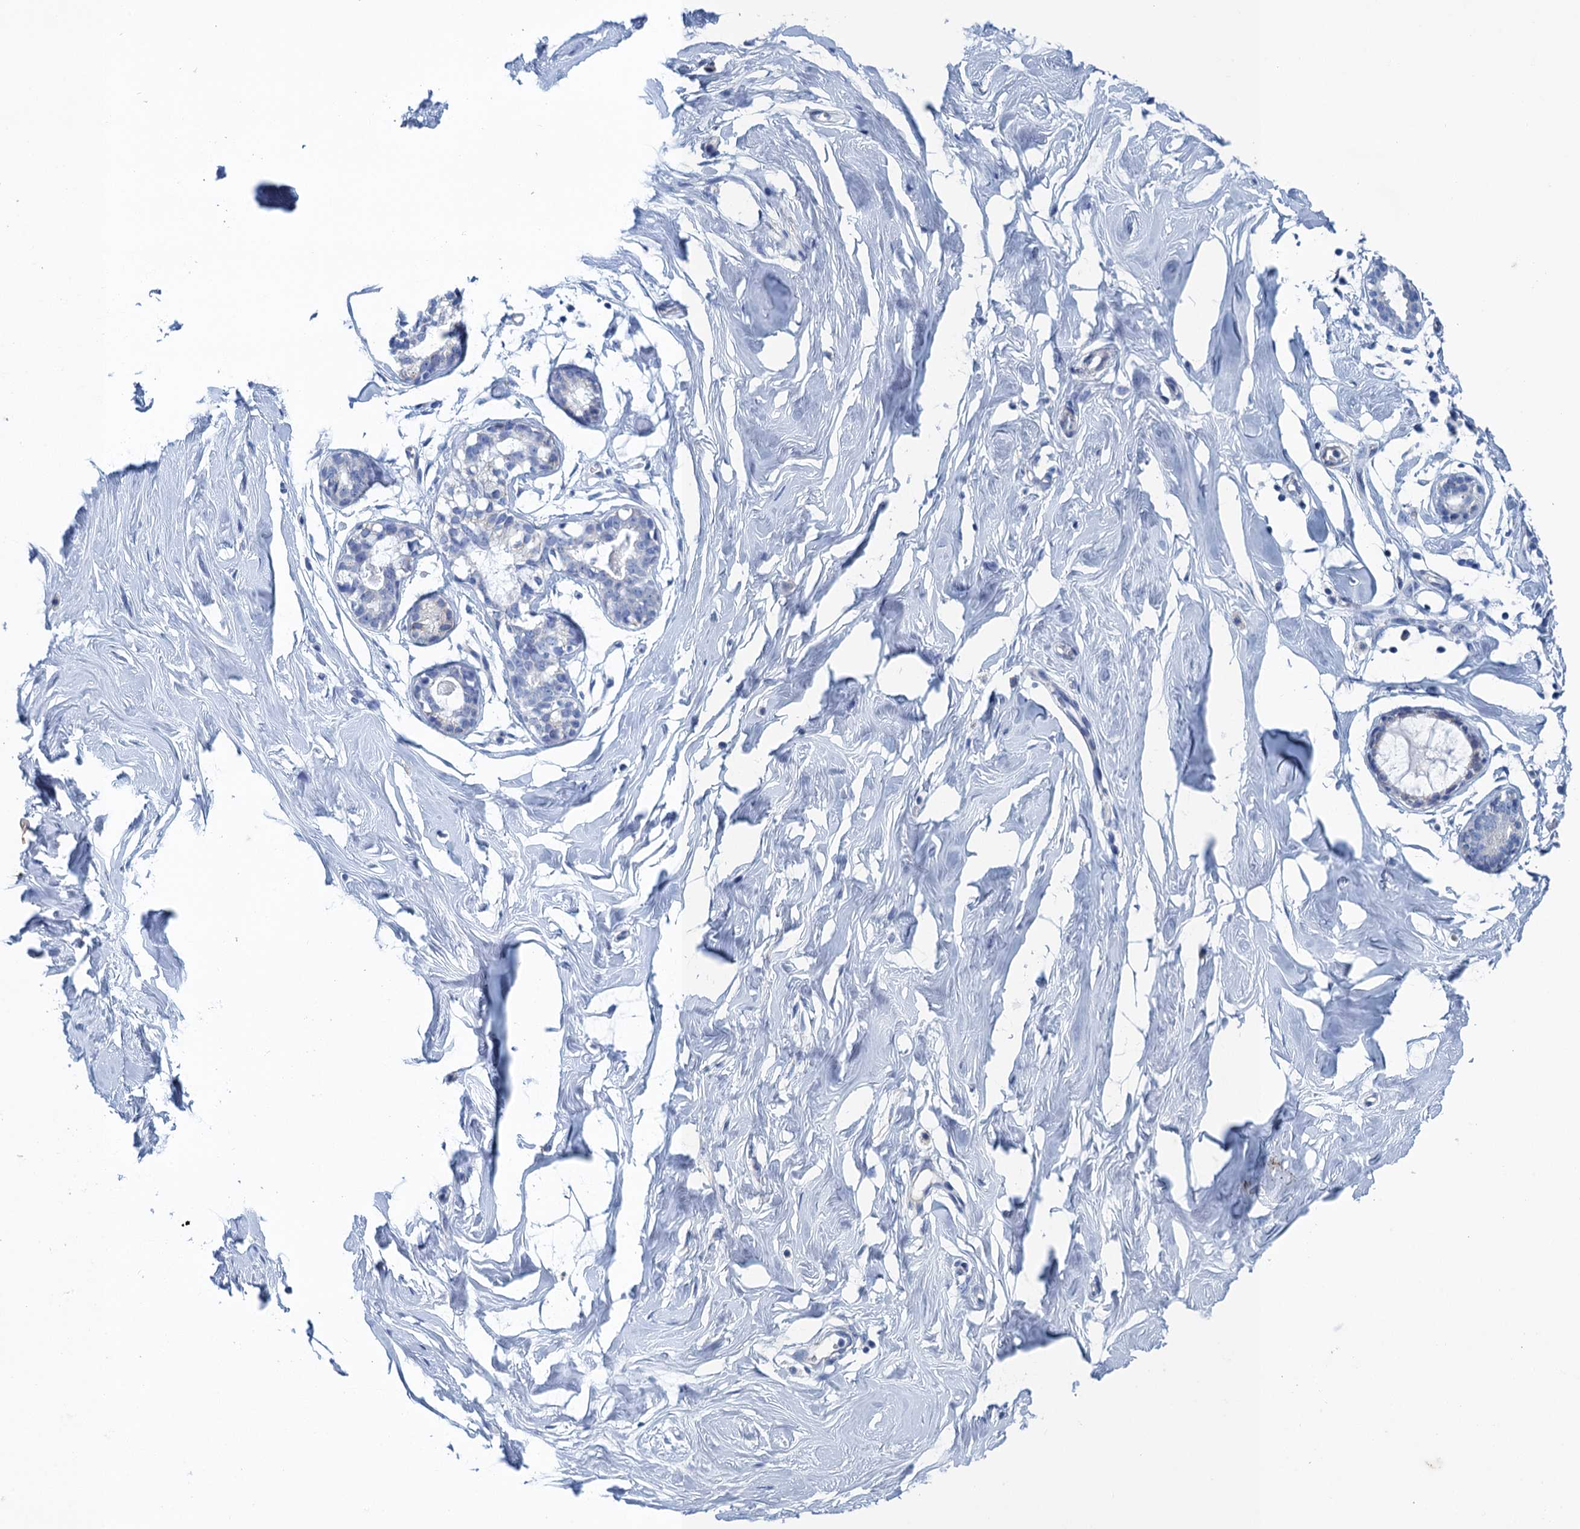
{"staining": {"intensity": "negative", "quantity": "none", "location": "none"}, "tissue": "breast", "cell_type": "Glandular cells", "image_type": "normal", "snomed": [{"axis": "morphology", "description": "Normal tissue, NOS"}, {"axis": "morphology", "description": "Adenoma, NOS"}, {"axis": "topography", "description": "Breast"}], "caption": "Breast stained for a protein using immunohistochemistry shows no expression glandular cells.", "gene": "SCEL", "patient": {"sex": "female", "age": 23}}